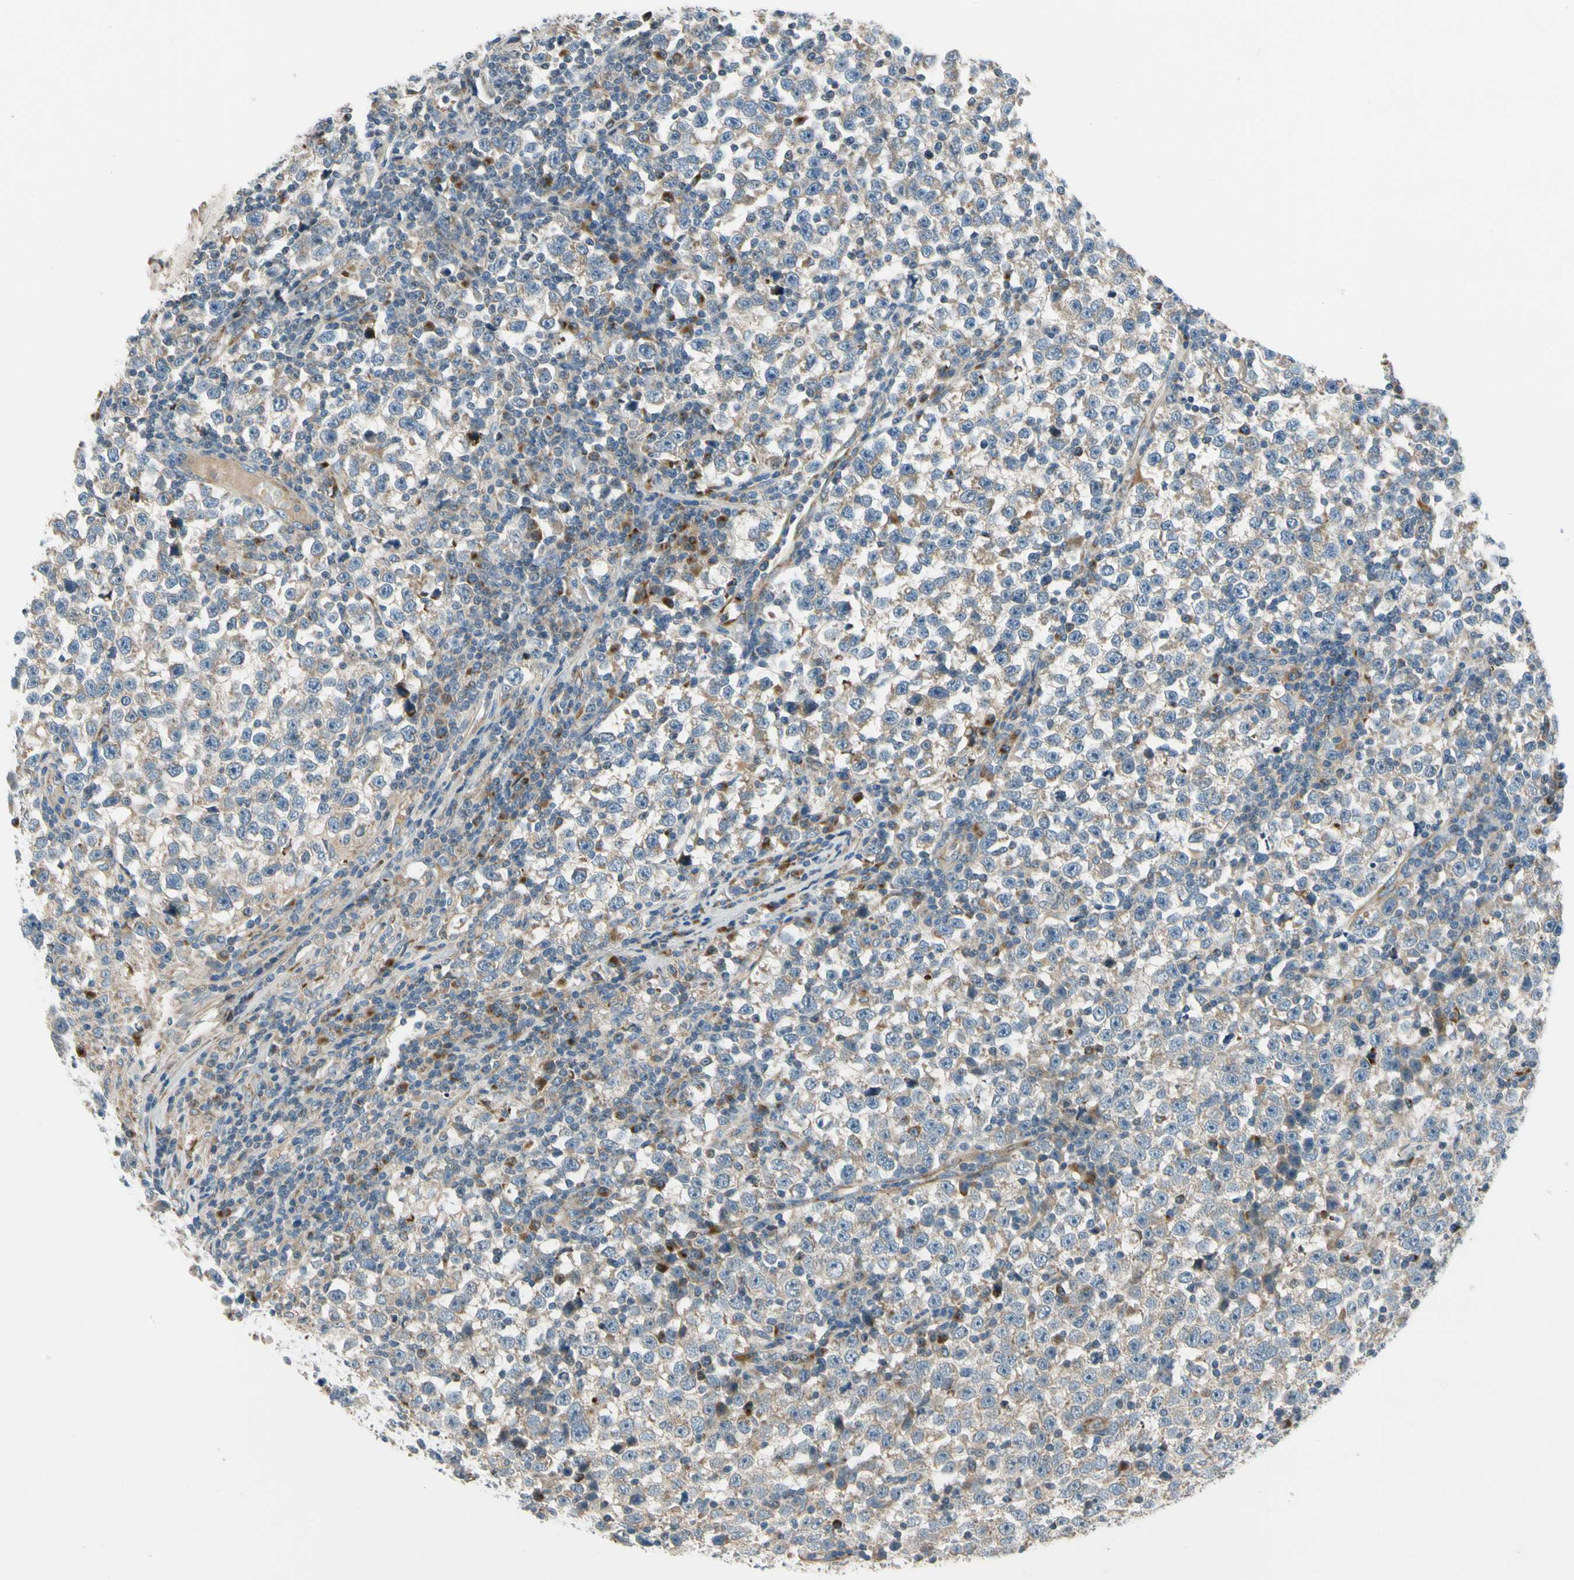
{"staining": {"intensity": "weak", "quantity": ">75%", "location": "cytoplasmic/membranous"}, "tissue": "testis cancer", "cell_type": "Tumor cells", "image_type": "cancer", "snomed": [{"axis": "morphology", "description": "Seminoma, NOS"}, {"axis": "topography", "description": "Testis"}], "caption": "Testis seminoma stained with immunohistochemistry reveals weak cytoplasmic/membranous expression in approximately >75% of tumor cells.", "gene": "MST1R", "patient": {"sex": "male", "age": 43}}